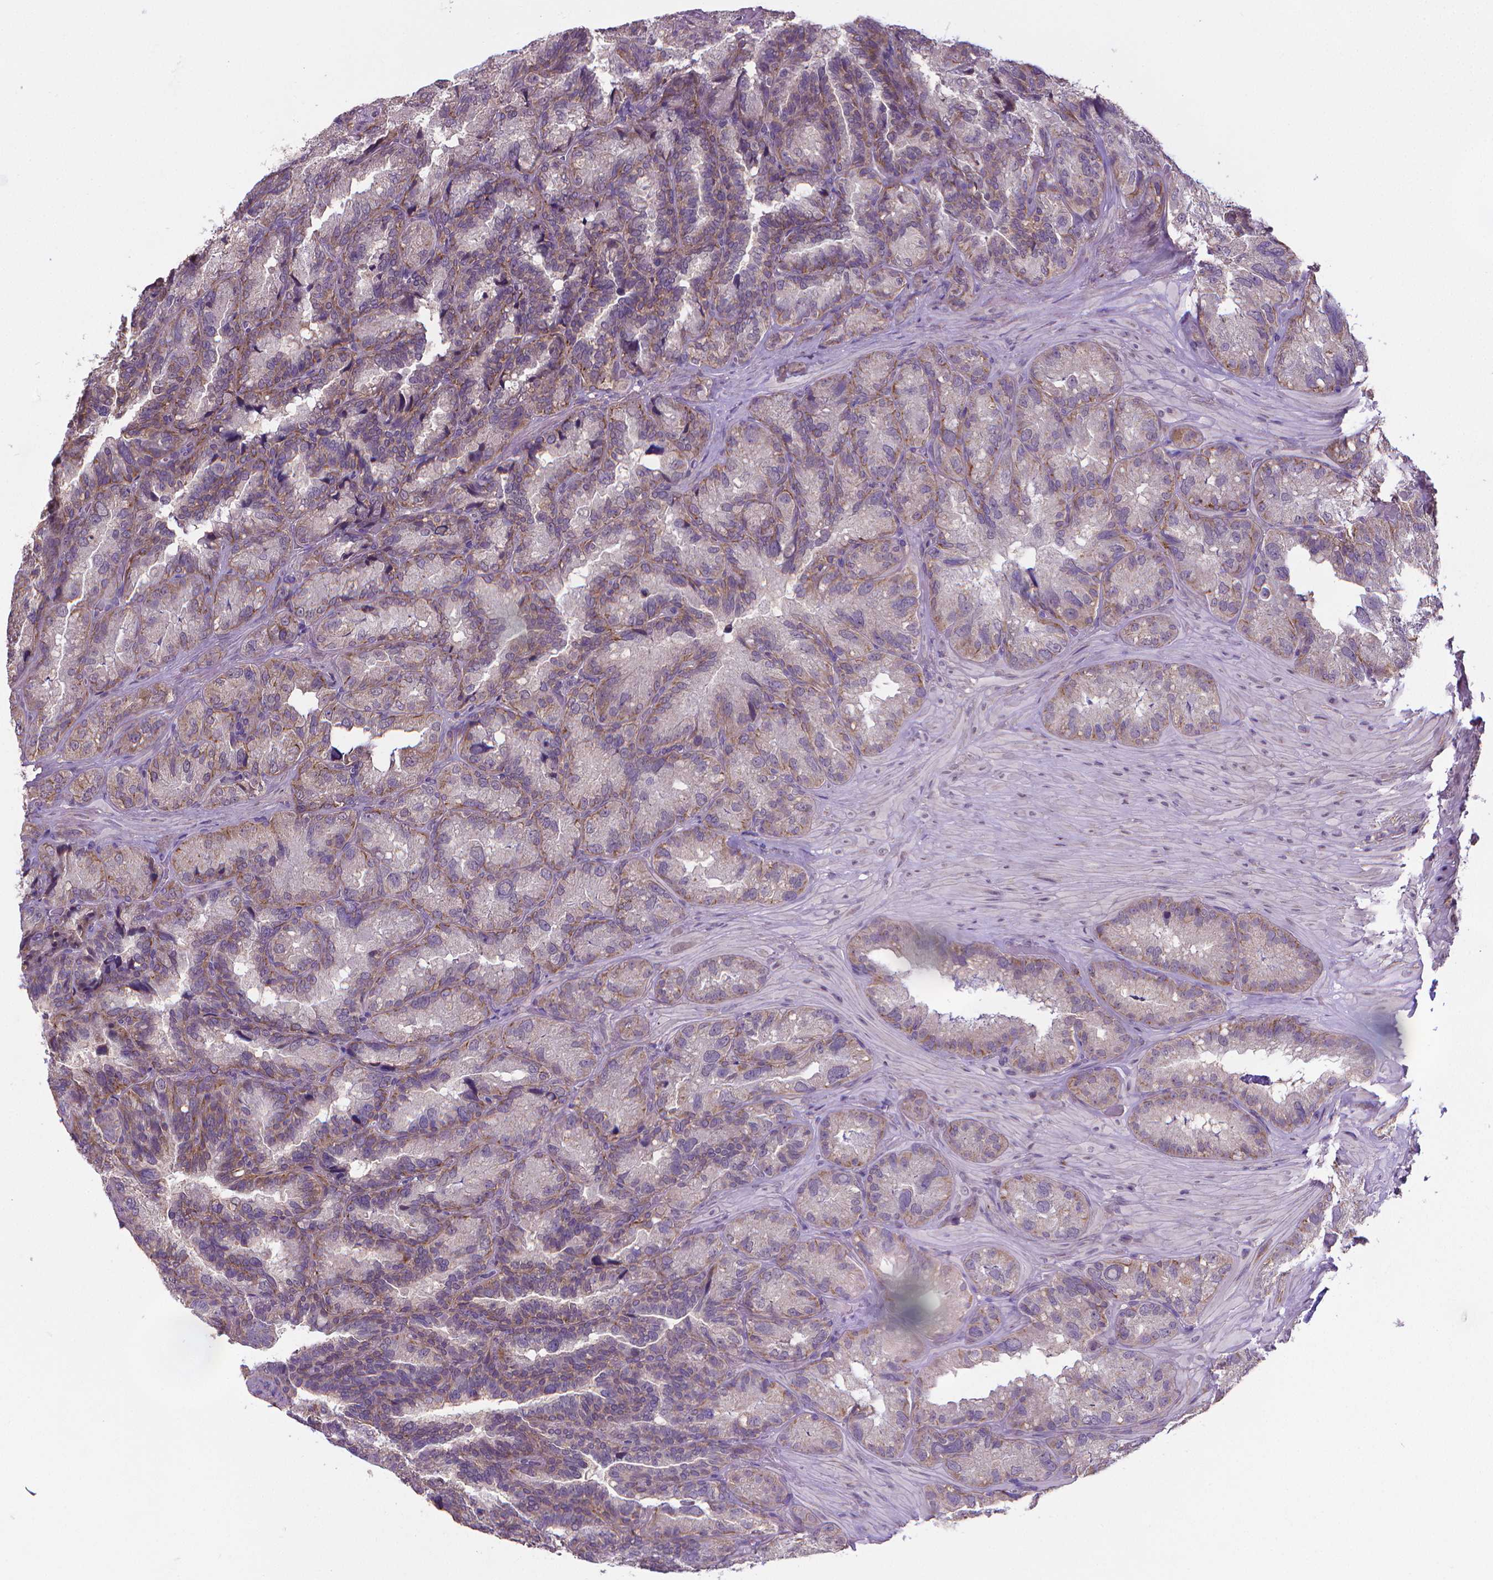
{"staining": {"intensity": "weak", "quantity": "25%-75%", "location": "cytoplasmic/membranous"}, "tissue": "seminal vesicle", "cell_type": "Glandular cells", "image_type": "normal", "snomed": [{"axis": "morphology", "description": "Normal tissue, NOS"}, {"axis": "topography", "description": "Seminal veicle"}], "caption": "High-magnification brightfield microscopy of normal seminal vesicle stained with DAB (3,3'-diaminobenzidine) (brown) and counterstained with hematoxylin (blue). glandular cells exhibit weak cytoplasmic/membranous positivity is appreciated in about25%-75% of cells.", "gene": "GPR63", "patient": {"sex": "male", "age": 60}}